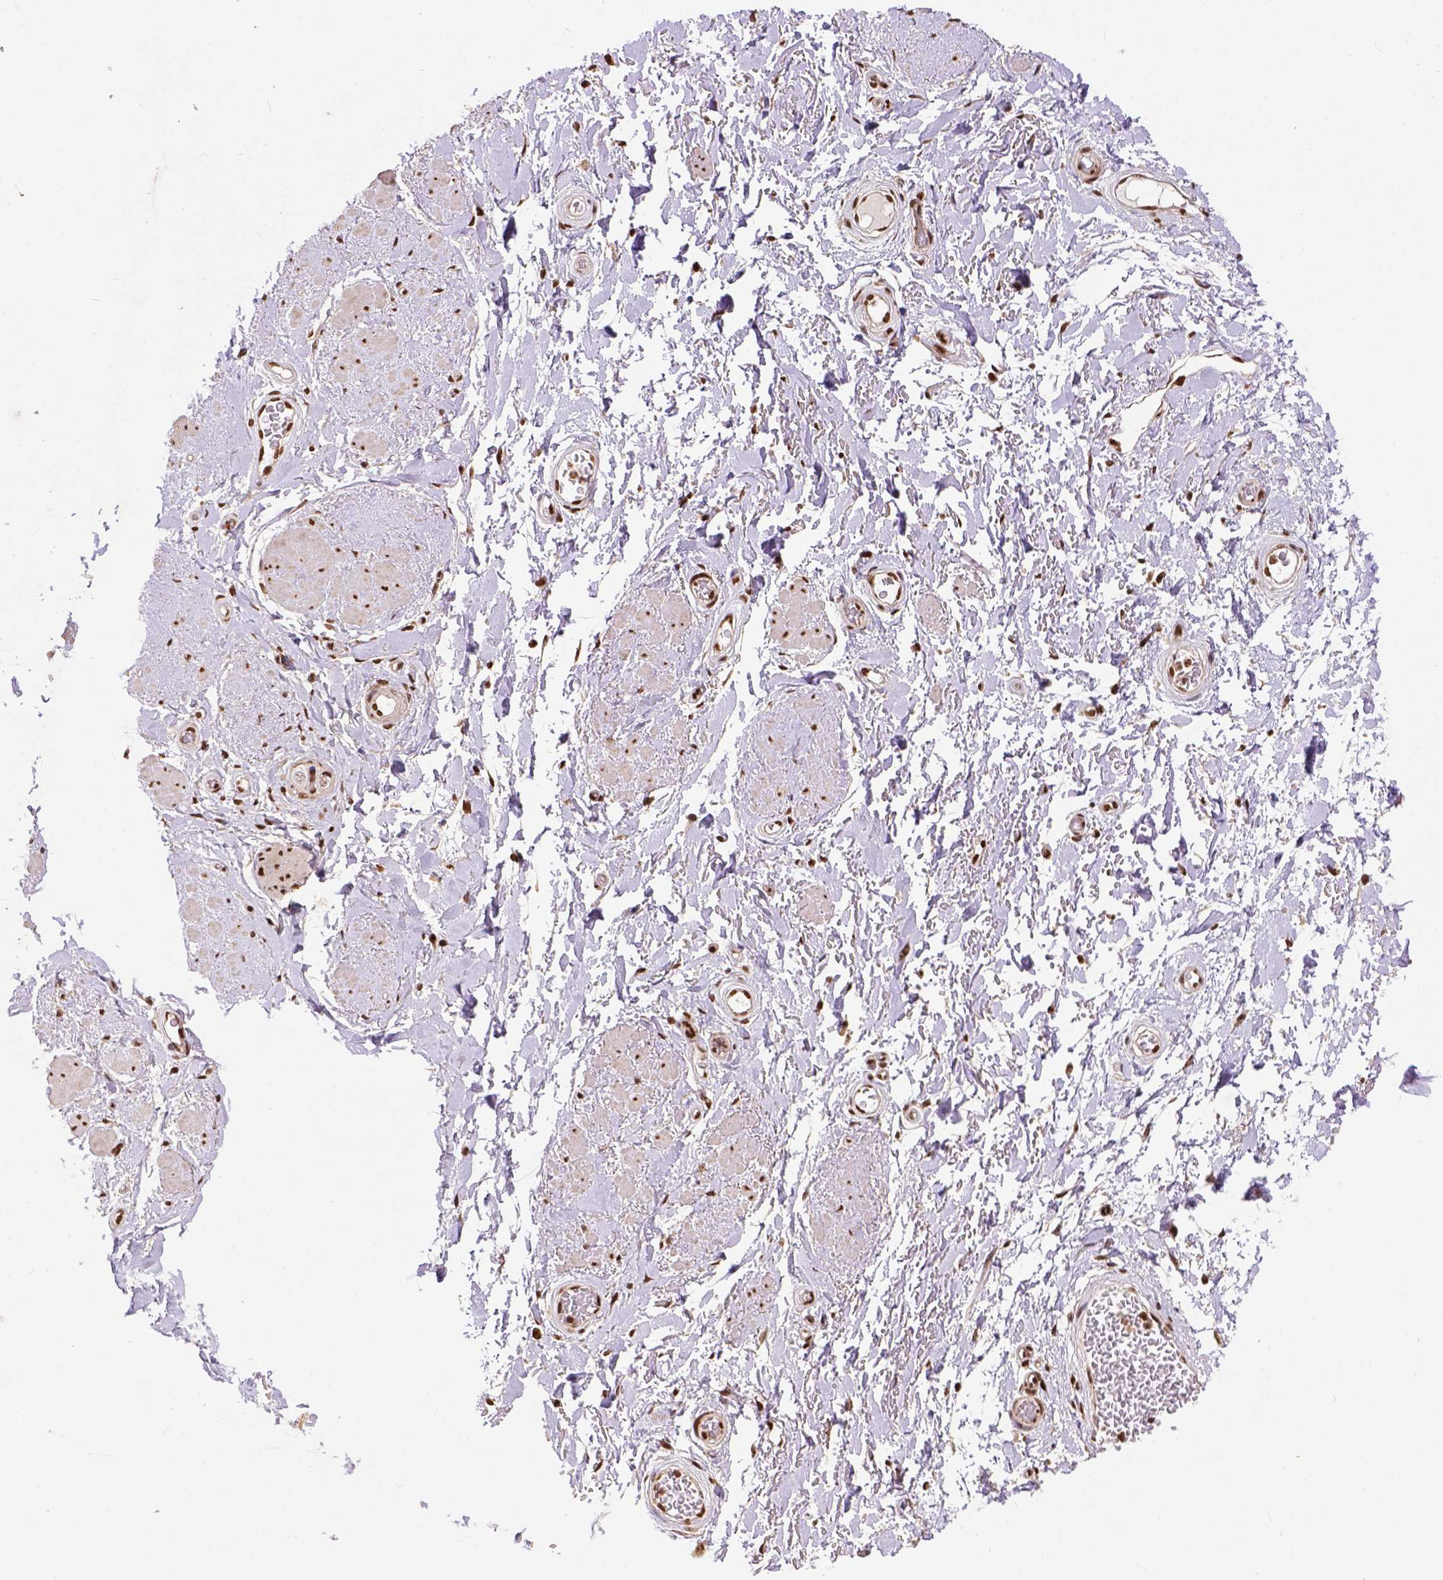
{"staining": {"intensity": "strong", "quantity": ">75%", "location": "nuclear"}, "tissue": "adipose tissue", "cell_type": "Adipocytes", "image_type": "normal", "snomed": [{"axis": "morphology", "description": "Normal tissue, NOS"}, {"axis": "topography", "description": "Anal"}, {"axis": "topography", "description": "Peripheral nerve tissue"}], "caption": "This photomicrograph reveals IHC staining of unremarkable human adipose tissue, with high strong nuclear positivity in about >75% of adipocytes.", "gene": "NACC1", "patient": {"sex": "male", "age": 53}}